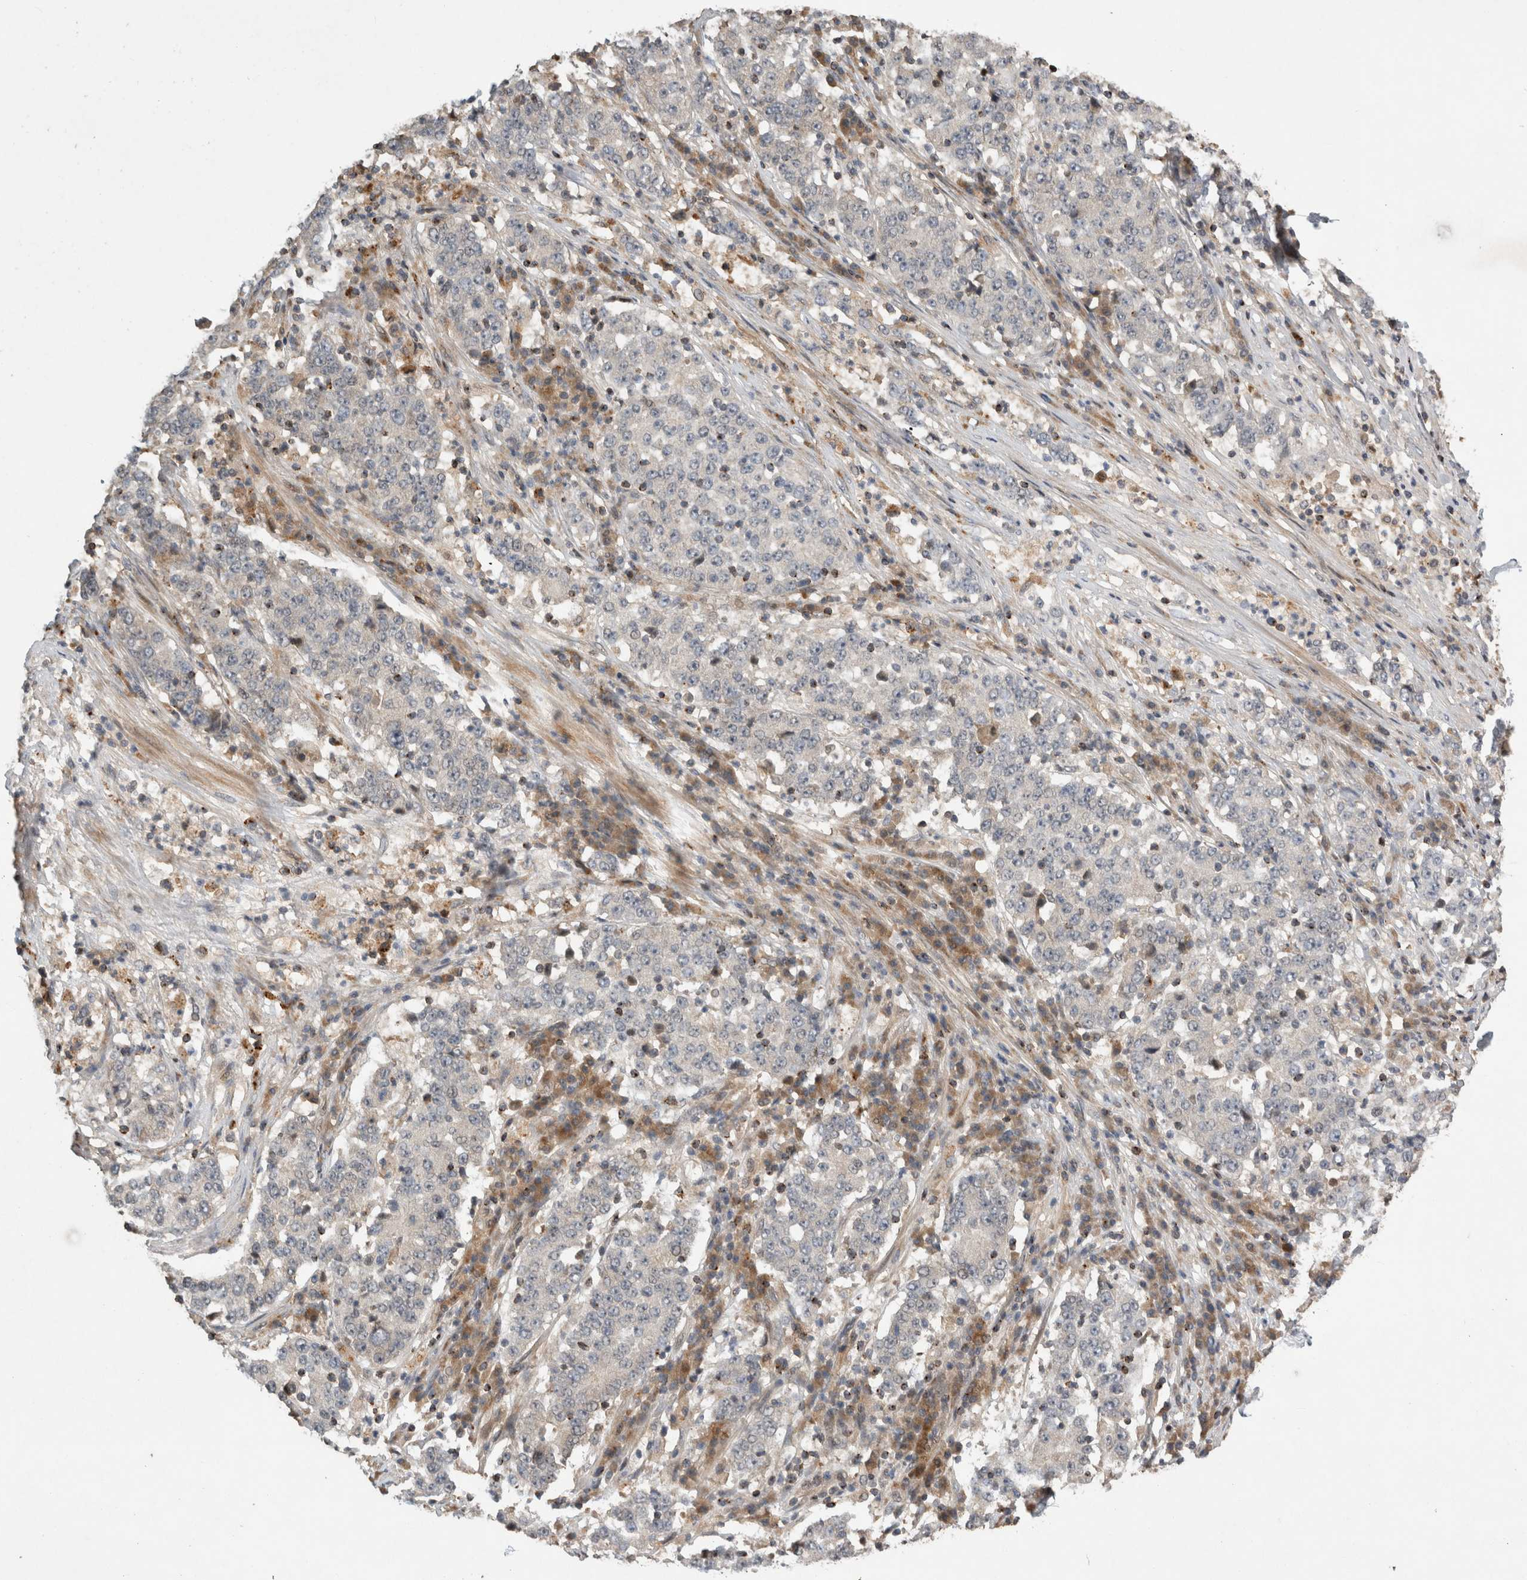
{"staining": {"intensity": "negative", "quantity": "none", "location": "none"}, "tissue": "stomach cancer", "cell_type": "Tumor cells", "image_type": "cancer", "snomed": [{"axis": "morphology", "description": "Adenocarcinoma, NOS"}, {"axis": "topography", "description": "Stomach"}], "caption": "Protein analysis of stomach cancer (adenocarcinoma) shows no significant positivity in tumor cells.", "gene": "SERAC1", "patient": {"sex": "male", "age": 59}}